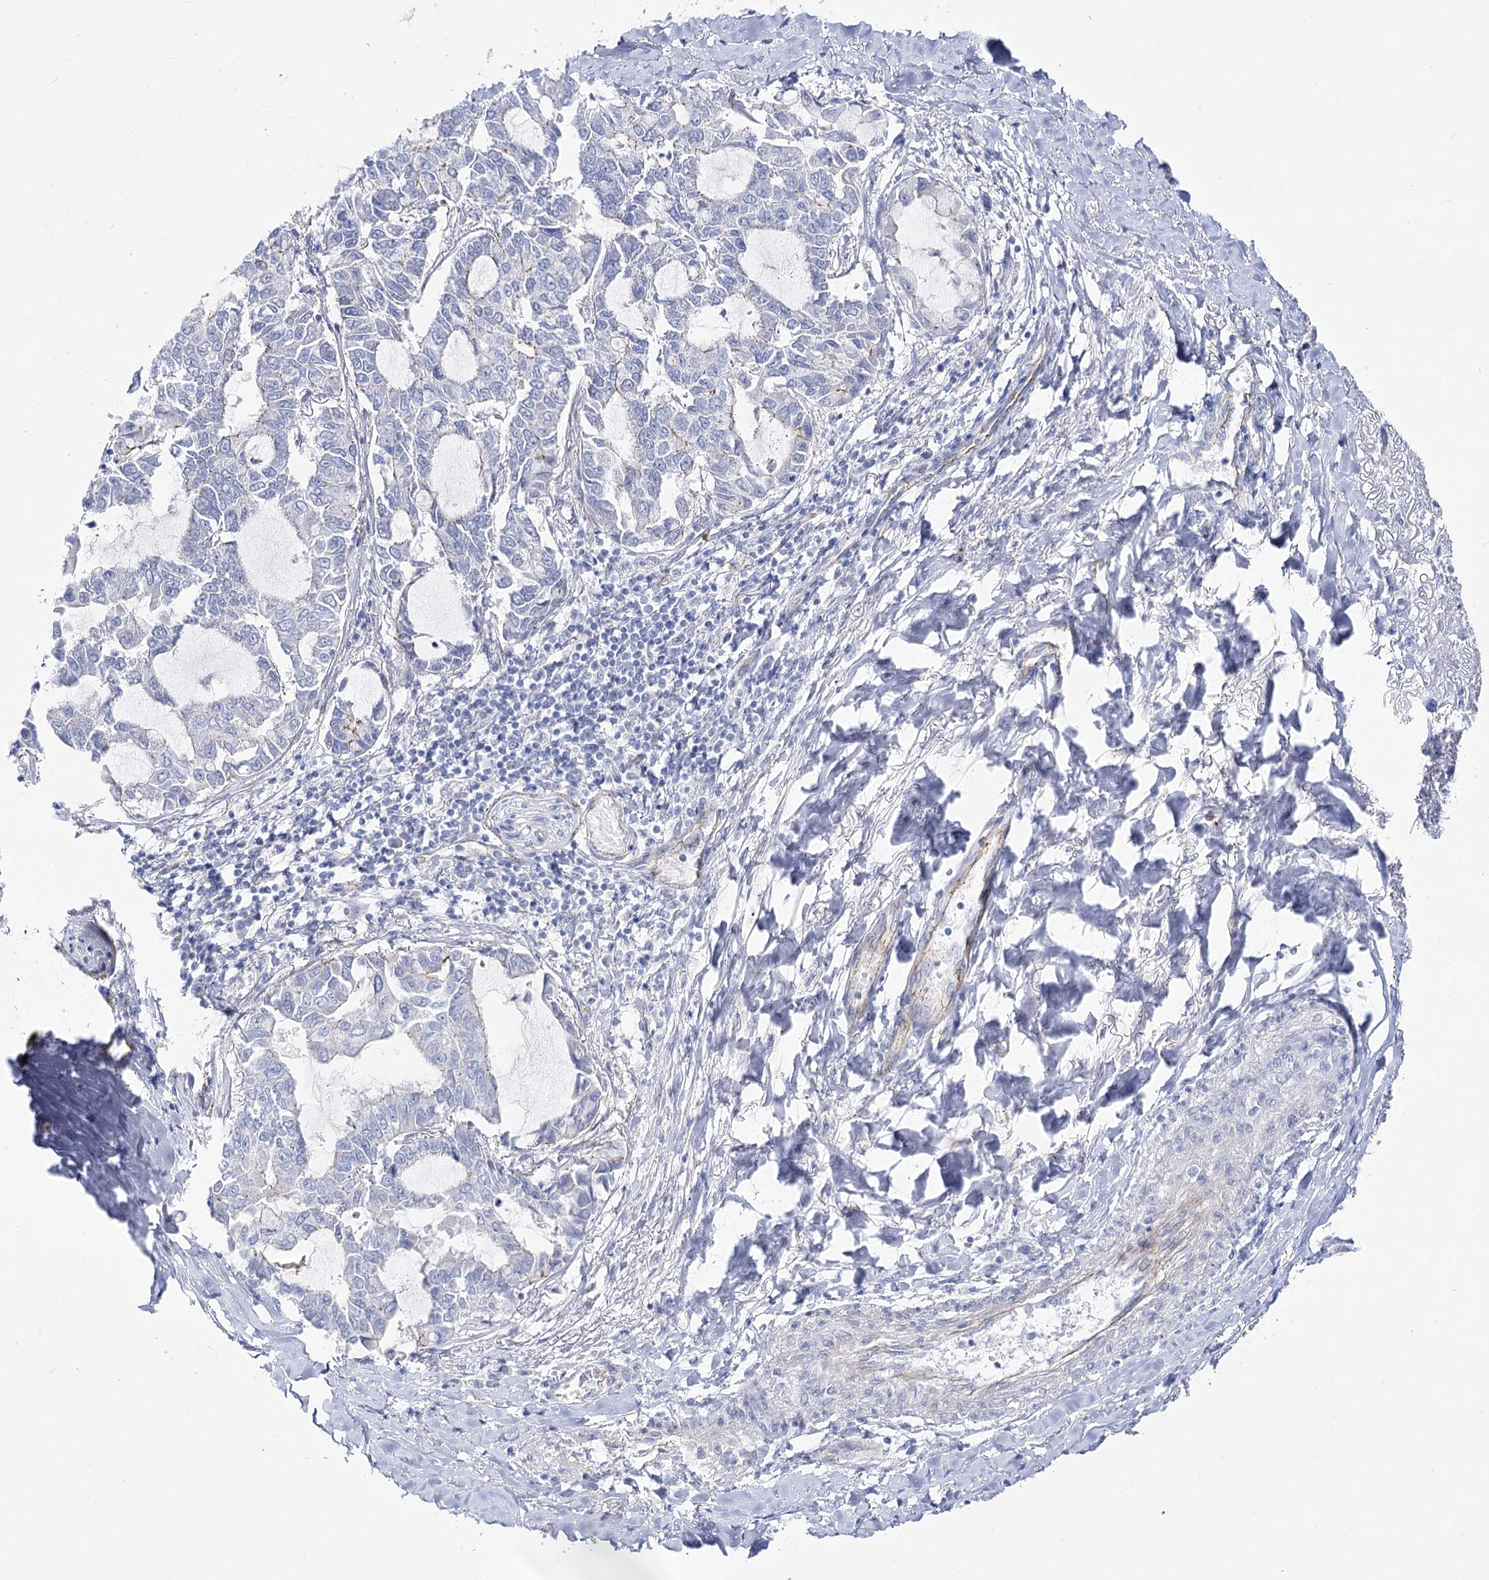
{"staining": {"intensity": "negative", "quantity": "none", "location": "none"}, "tissue": "lung cancer", "cell_type": "Tumor cells", "image_type": "cancer", "snomed": [{"axis": "morphology", "description": "Adenocarcinoma, NOS"}, {"axis": "topography", "description": "Lung"}], "caption": "Photomicrograph shows no protein positivity in tumor cells of lung cancer tissue. (Stains: DAB immunohistochemistry (IHC) with hematoxylin counter stain, Microscopy: brightfield microscopy at high magnification).", "gene": "NRAP", "patient": {"sex": "male", "age": 64}}